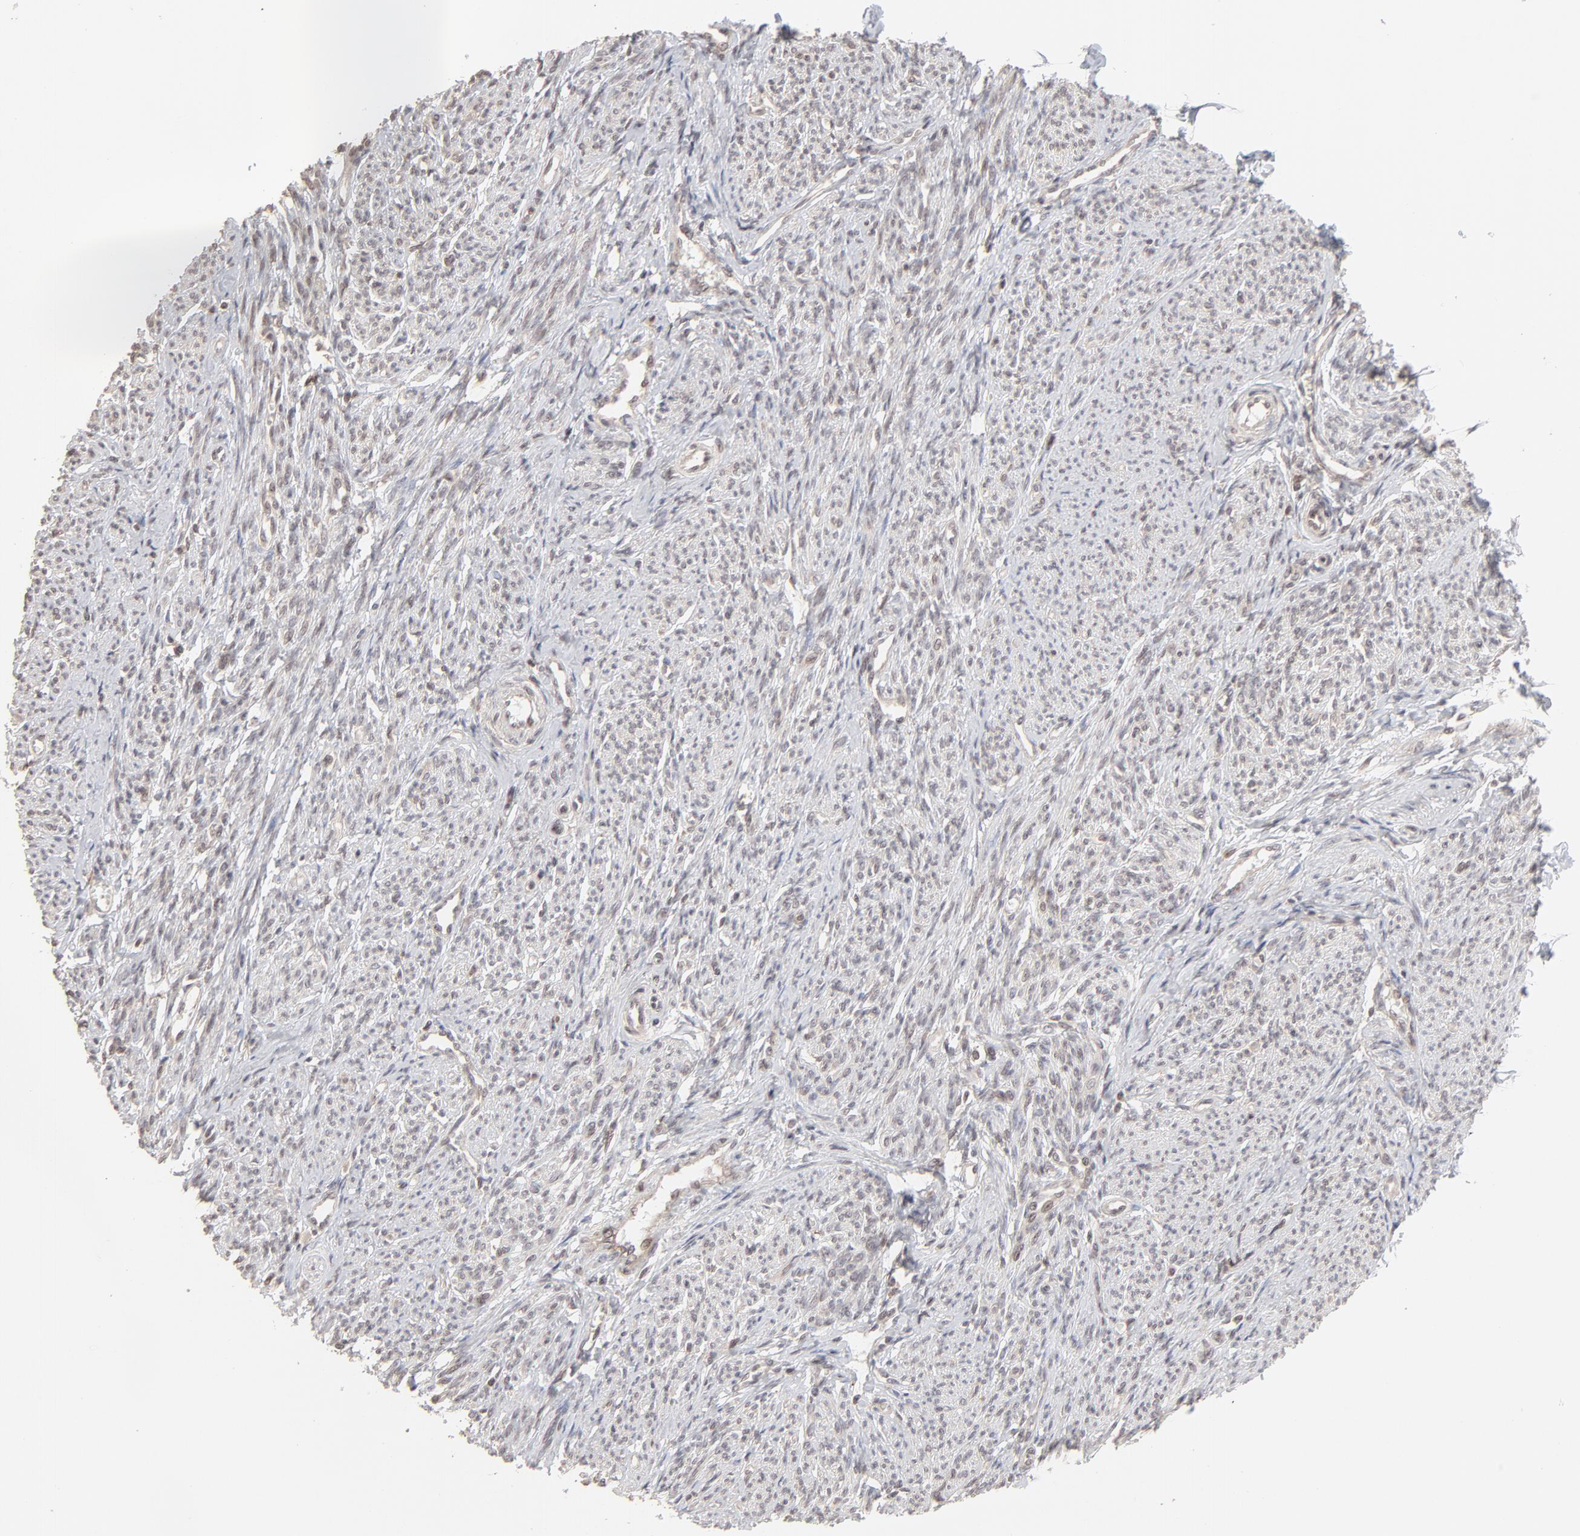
{"staining": {"intensity": "weak", "quantity": ">75%", "location": "nuclear"}, "tissue": "smooth muscle", "cell_type": "Smooth muscle cells", "image_type": "normal", "snomed": [{"axis": "morphology", "description": "Normal tissue, NOS"}, {"axis": "topography", "description": "Smooth muscle"}], "caption": "The photomicrograph displays immunohistochemical staining of benign smooth muscle. There is weak nuclear expression is appreciated in approximately >75% of smooth muscle cells.", "gene": "ARIH1", "patient": {"sex": "female", "age": 65}}